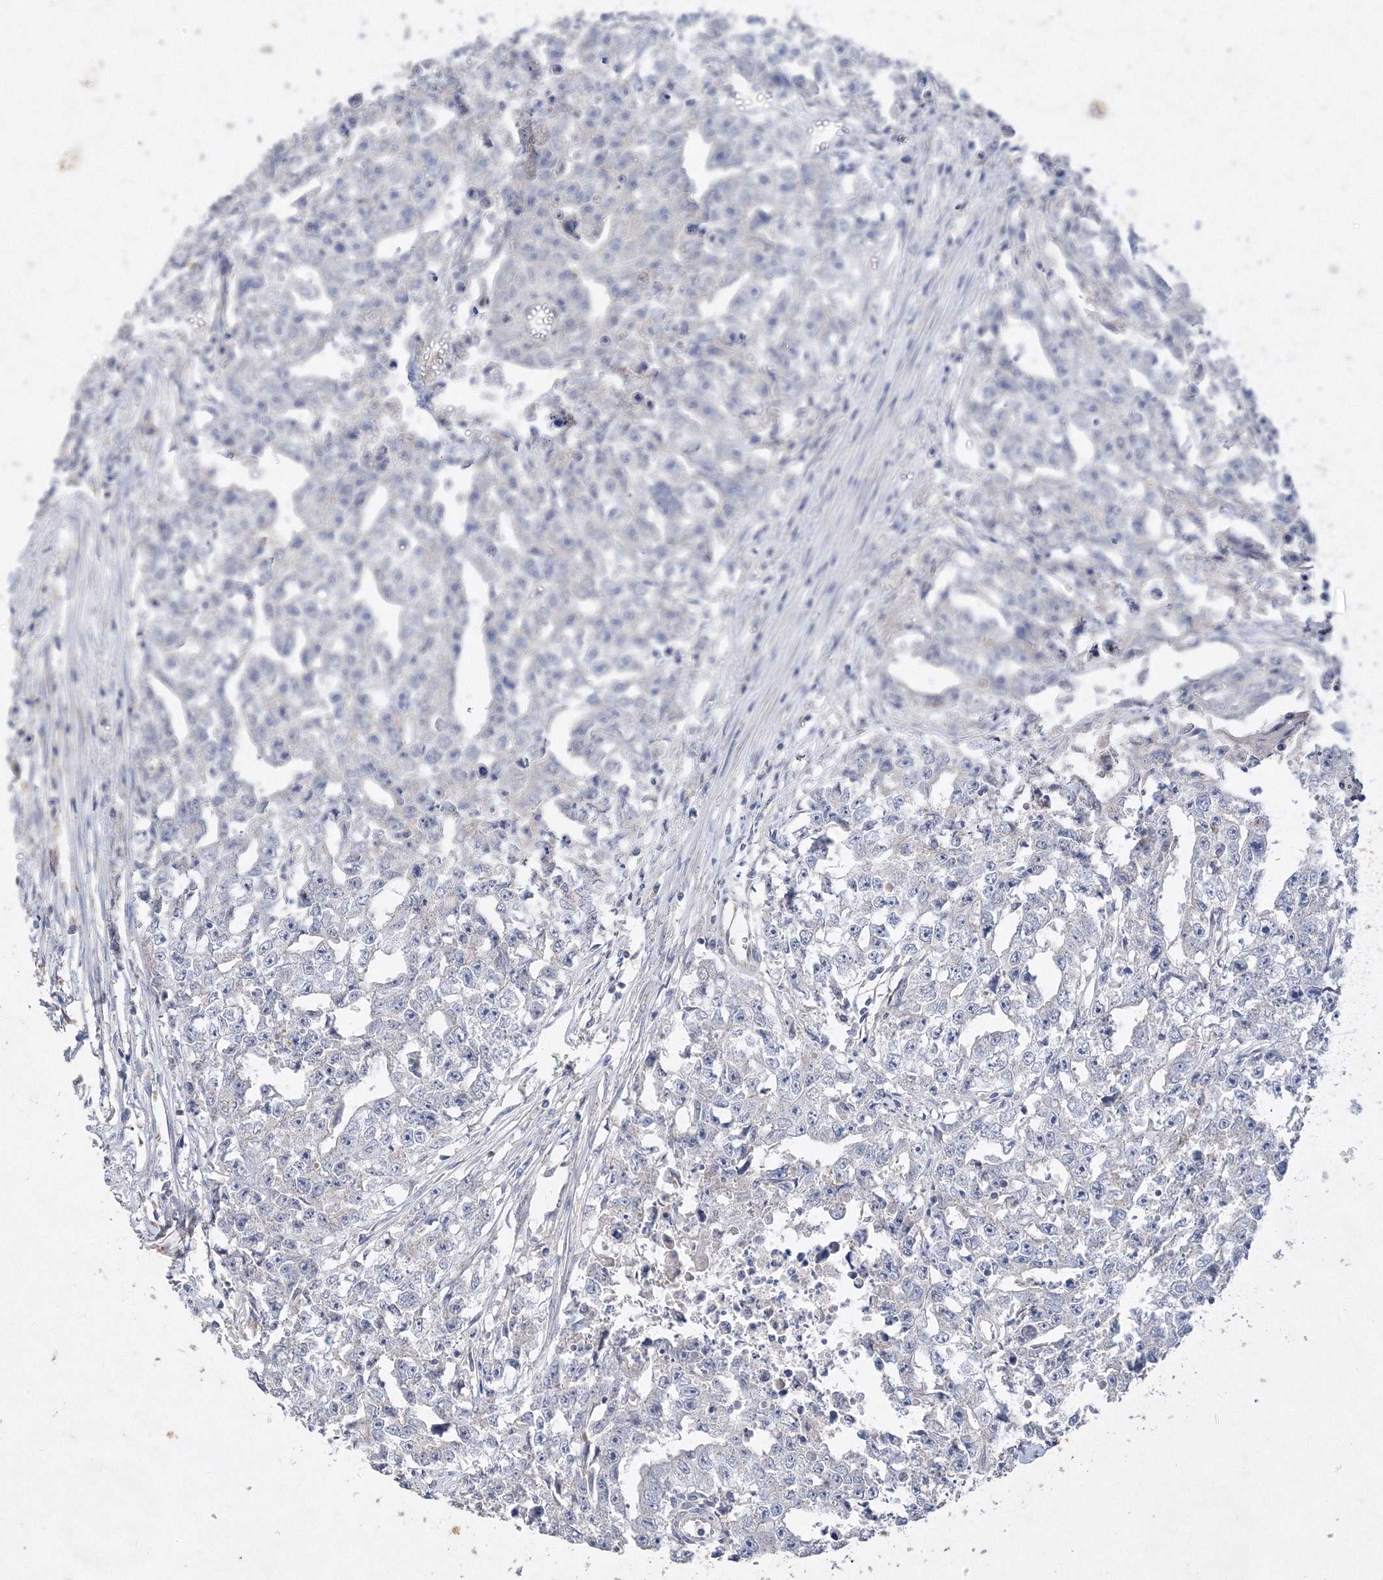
{"staining": {"intensity": "negative", "quantity": "none", "location": "none"}, "tissue": "testis cancer", "cell_type": "Tumor cells", "image_type": "cancer", "snomed": [{"axis": "morphology", "description": "Seminoma, NOS"}, {"axis": "morphology", "description": "Carcinoma, Embryonal, NOS"}, {"axis": "topography", "description": "Testis"}], "caption": "Testis seminoma was stained to show a protein in brown. There is no significant expression in tumor cells.", "gene": "GLS", "patient": {"sex": "male", "age": 43}}